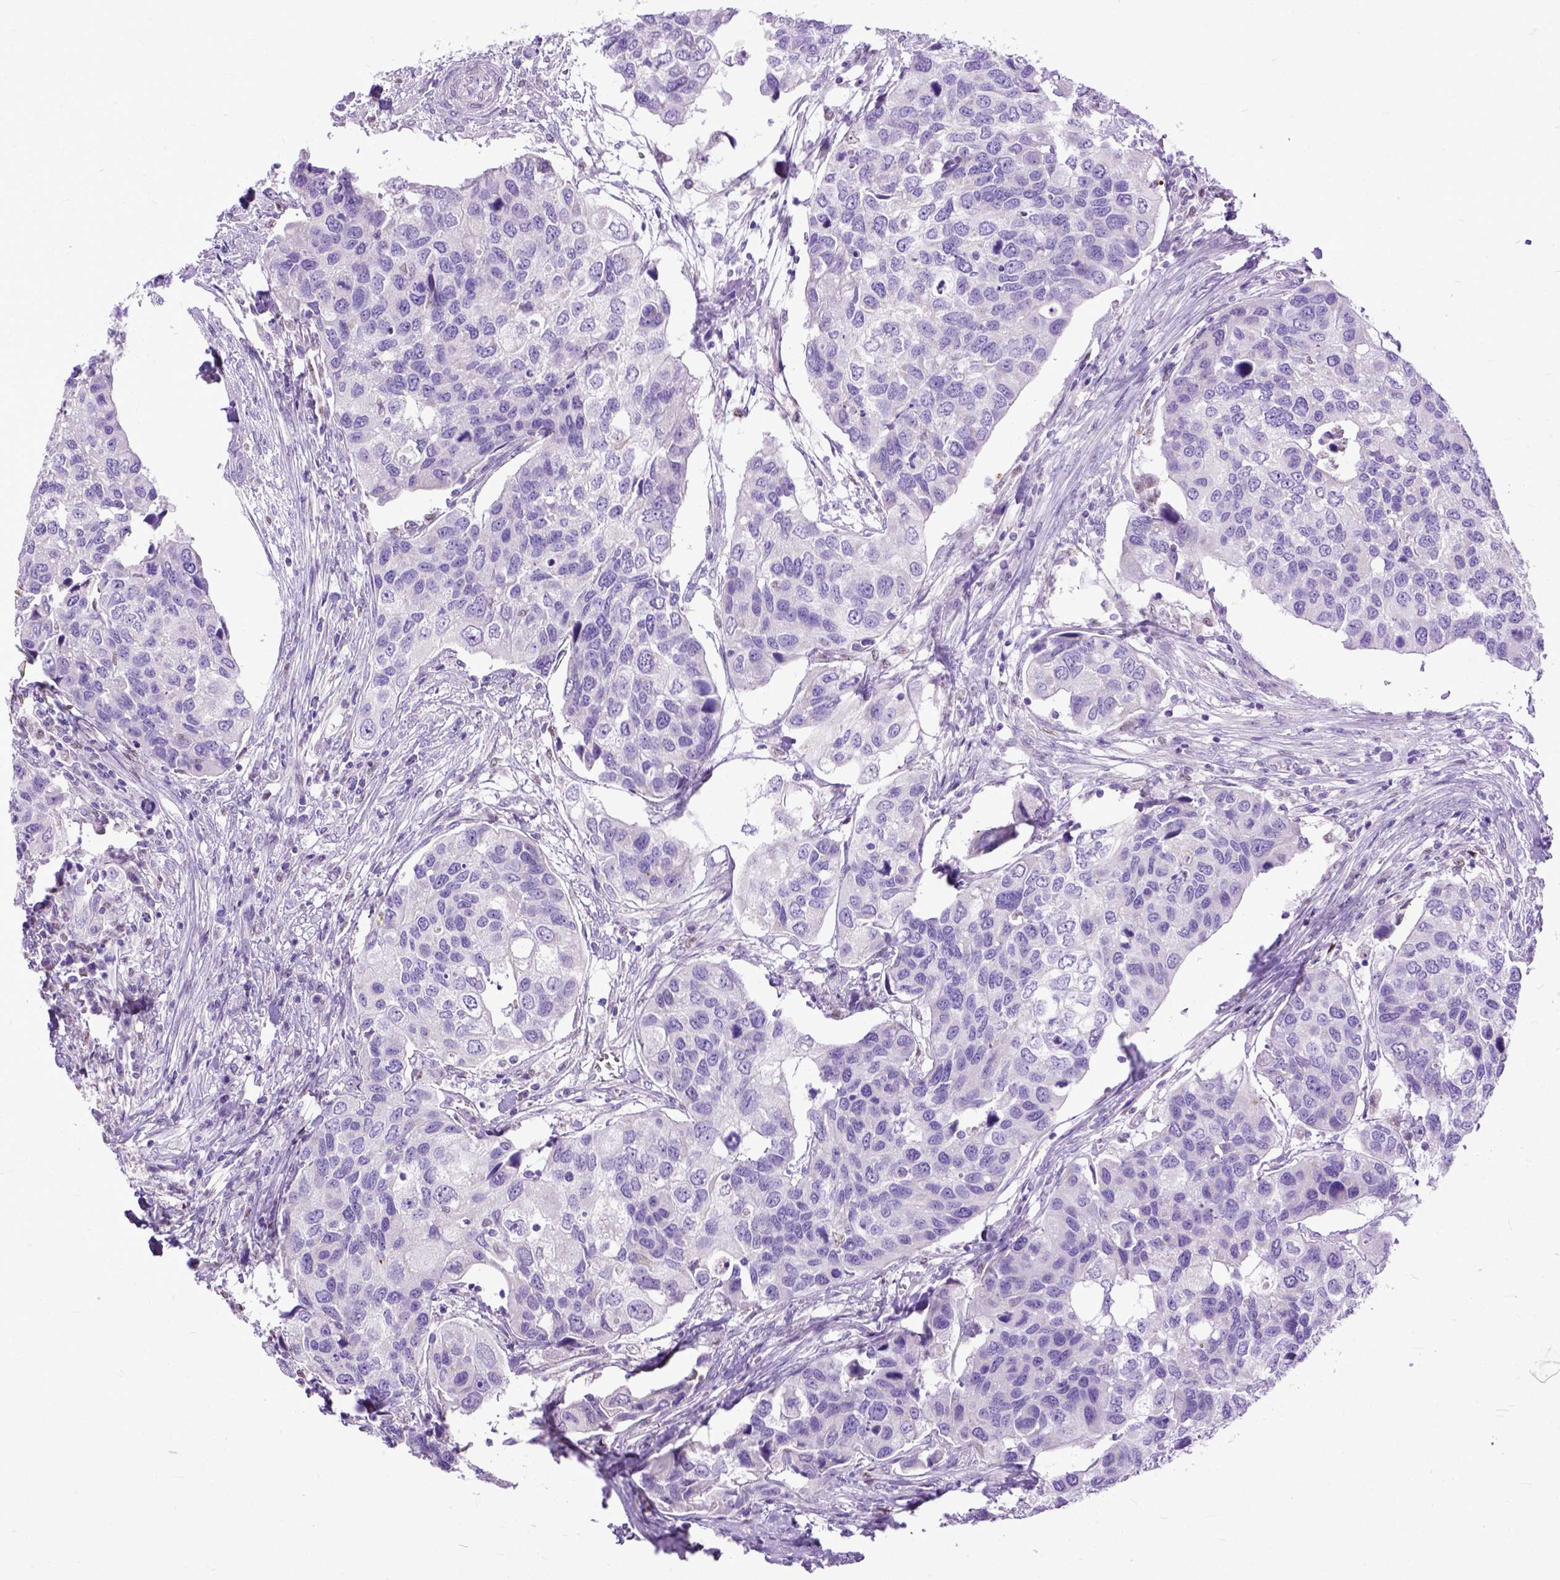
{"staining": {"intensity": "negative", "quantity": "none", "location": "none"}, "tissue": "urothelial cancer", "cell_type": "Tumor cells", "image_type": "cancer", "snomed": [{"axis": "morphology", "description": "Urothelial carcinoma, High grade"}, {"axis": "topography", "description": "Urinary bladder"}], "caption": "A micrograph of human high-grade urothelial carcinoma is negative for staining in tumor cells.", "gene": "CRB1", "patient": {"sex": "male", "age": 60}}